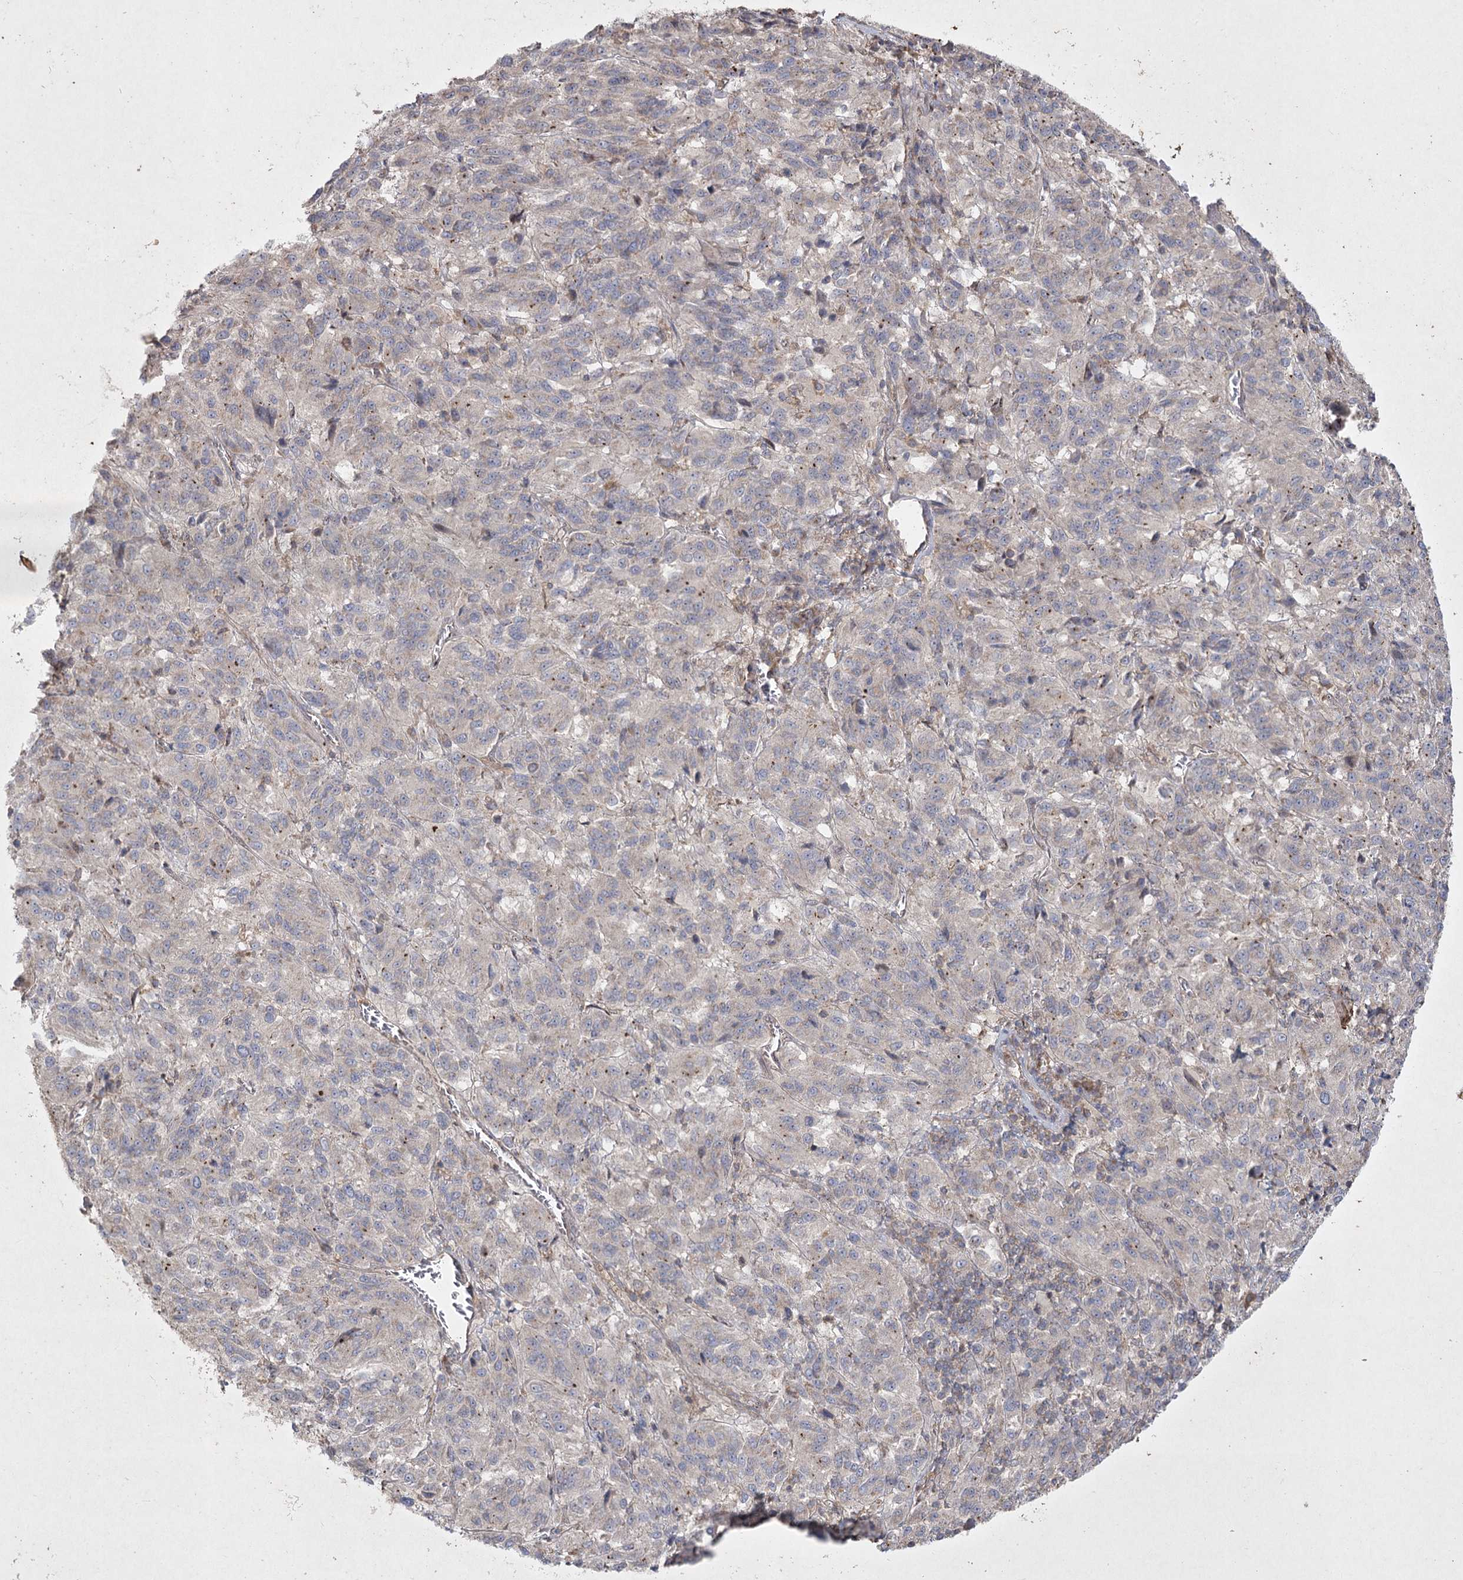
{"staining": {"intensity": "negative", "quantity": "none", "location": "none"}, "tissue": "melanoma", "cell_type": "Tumor cells", "image_type": "cancer", "snomed": [{"axis": "morphology", "description": "Malignant melanoma, Metastatic site"}, {"axis": "topography", "description": "Lung"}], "caption": "This photomicrograph is of malignant melanoma (metastatic site) stained with immunohistochemistry to label a protein in brown with the nuclei are counter-stained blue. There is no expression in tumor cells. (DAB (3,3'-diaminobenzidine) immunohistochemistry (IHC) with hematoxylin counter stain).", "gene": "SH3TC1", "patient": {"sex": "male", "age": 64}}